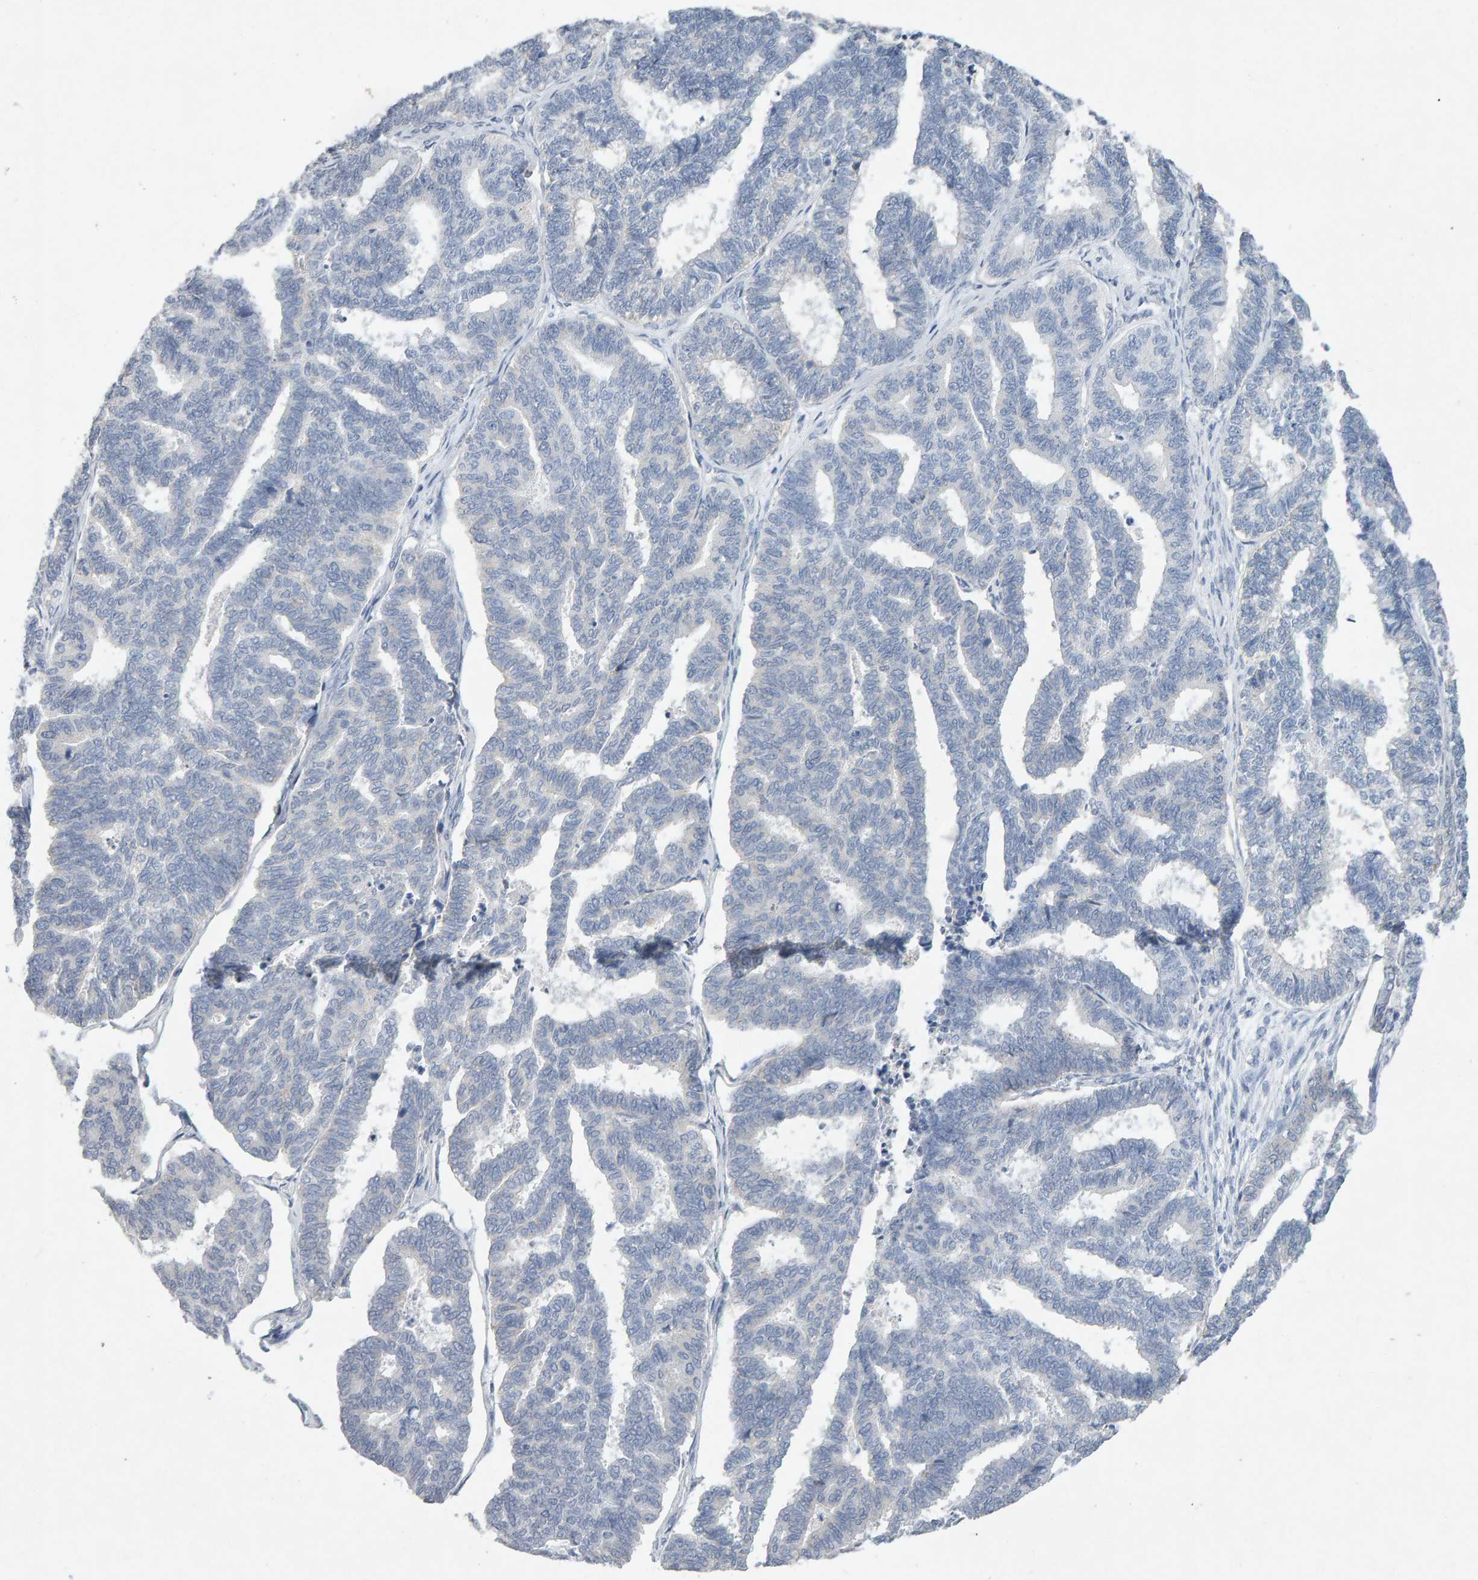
{"staining": {"intensity": "negative", "quantity": "none", "location": "none"}, "tissue": "endometrial cancer", "cell_type": "Tumor cells", "image_type": "cancer", "snomed": [{"axis": "morphology", "description": "Adenocarcinoma, NOS"}, {"axis": "topography", "description": "Endometrium"}], "caption": "DAB immunohistochemical staining of adenocarcinoma (endometrial) shows no significant staining in tumor cells.", "gene": "PTPRM", "patient": {"sex": "female", "age": 70}}